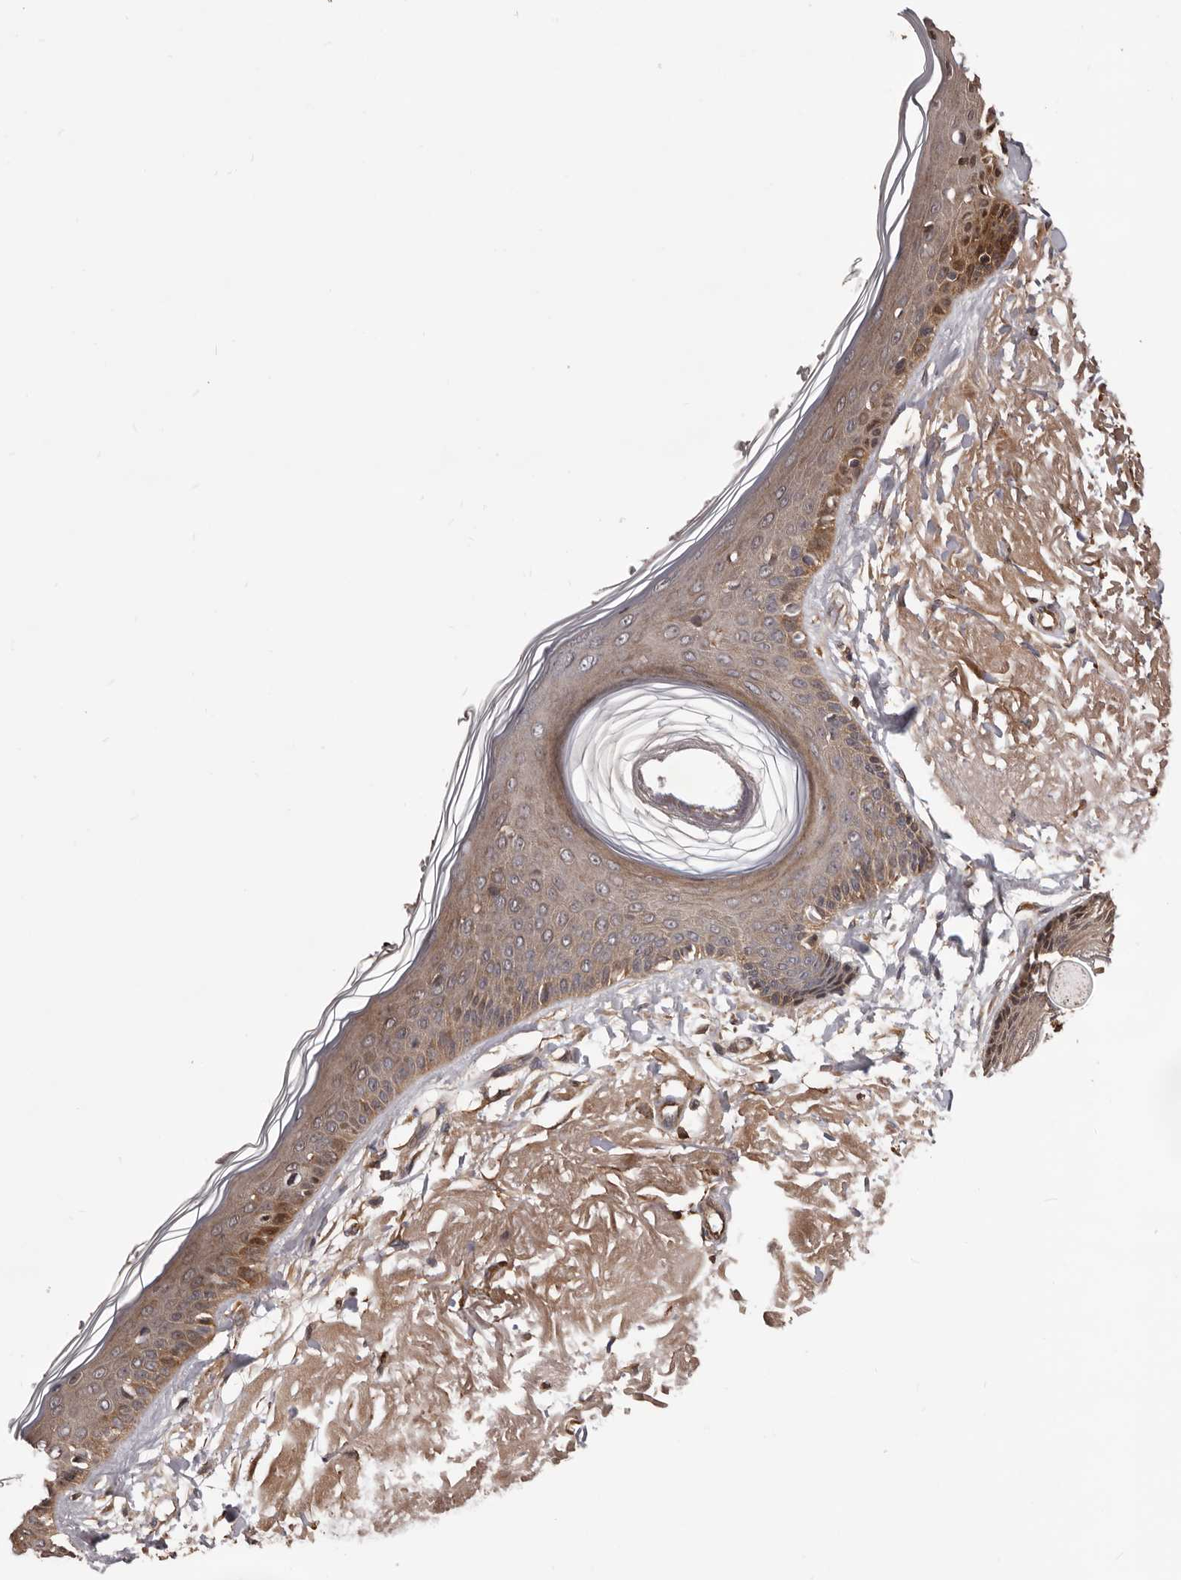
{"staining": {"intensity": "moderate", "quantity": "25%-75%", "location": "cytoplasmic/membranous"}, "tissue": "skin", "cell_type": "Fibroblasts", "image_type": "normal", "snomed": [{"axis": "morphology", "description": "Normal tissue, NOS"}, {"axis": "topography", "description": "Skin"}, {"axis": "topography", "description": "Skeletal muscle"}], "caption": "Moderate cytoplasmic/membranous protein positivity is seen in approximately 25%-75% of fibroblasts in skin.", "gene": "ADAMTS2", "patient": {"sex": "male", "age": 83}}